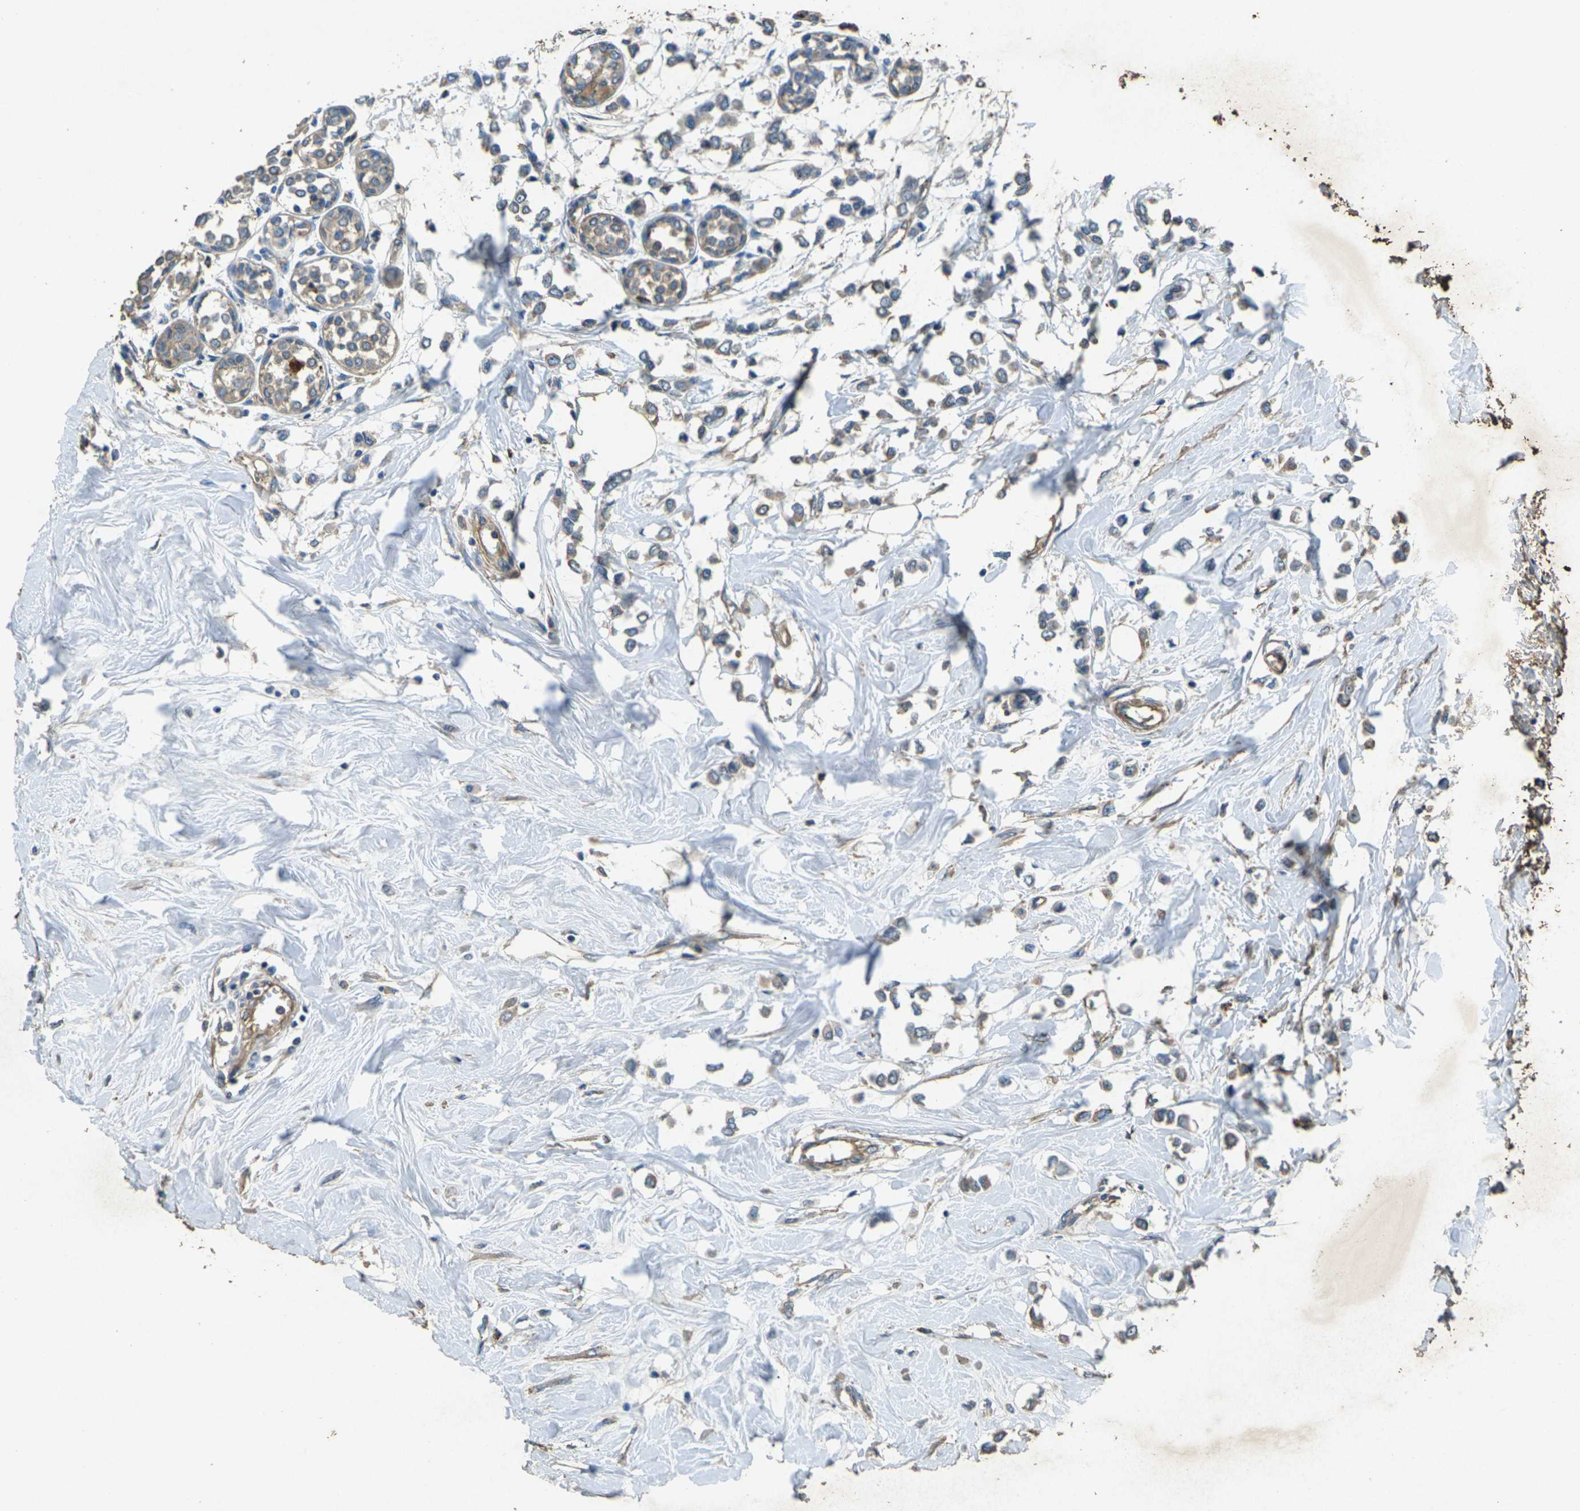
{"staining": {"intensity": "weak", "quantity": ">75%", "location": "cytoplasmic/membranous"}, "tissue": "breast cancer", "cell_type": "Tumor cells", "image_type": "cancer", "snomed": [{"axis": "morphology", "description": "Lobular carcinoma"}, {"axis": "topography", "description": "Breast"}], "caption": "Brown immunohistochemical staining in breast cancer shows weak cytoplasmic/membranous positivity in about >75% of tumor cells. (DAB = brown stain, brightfield microscopy at high magnification).", "gene": "SIGLEC14", "patient": {"sex": "female", "age": 51}}